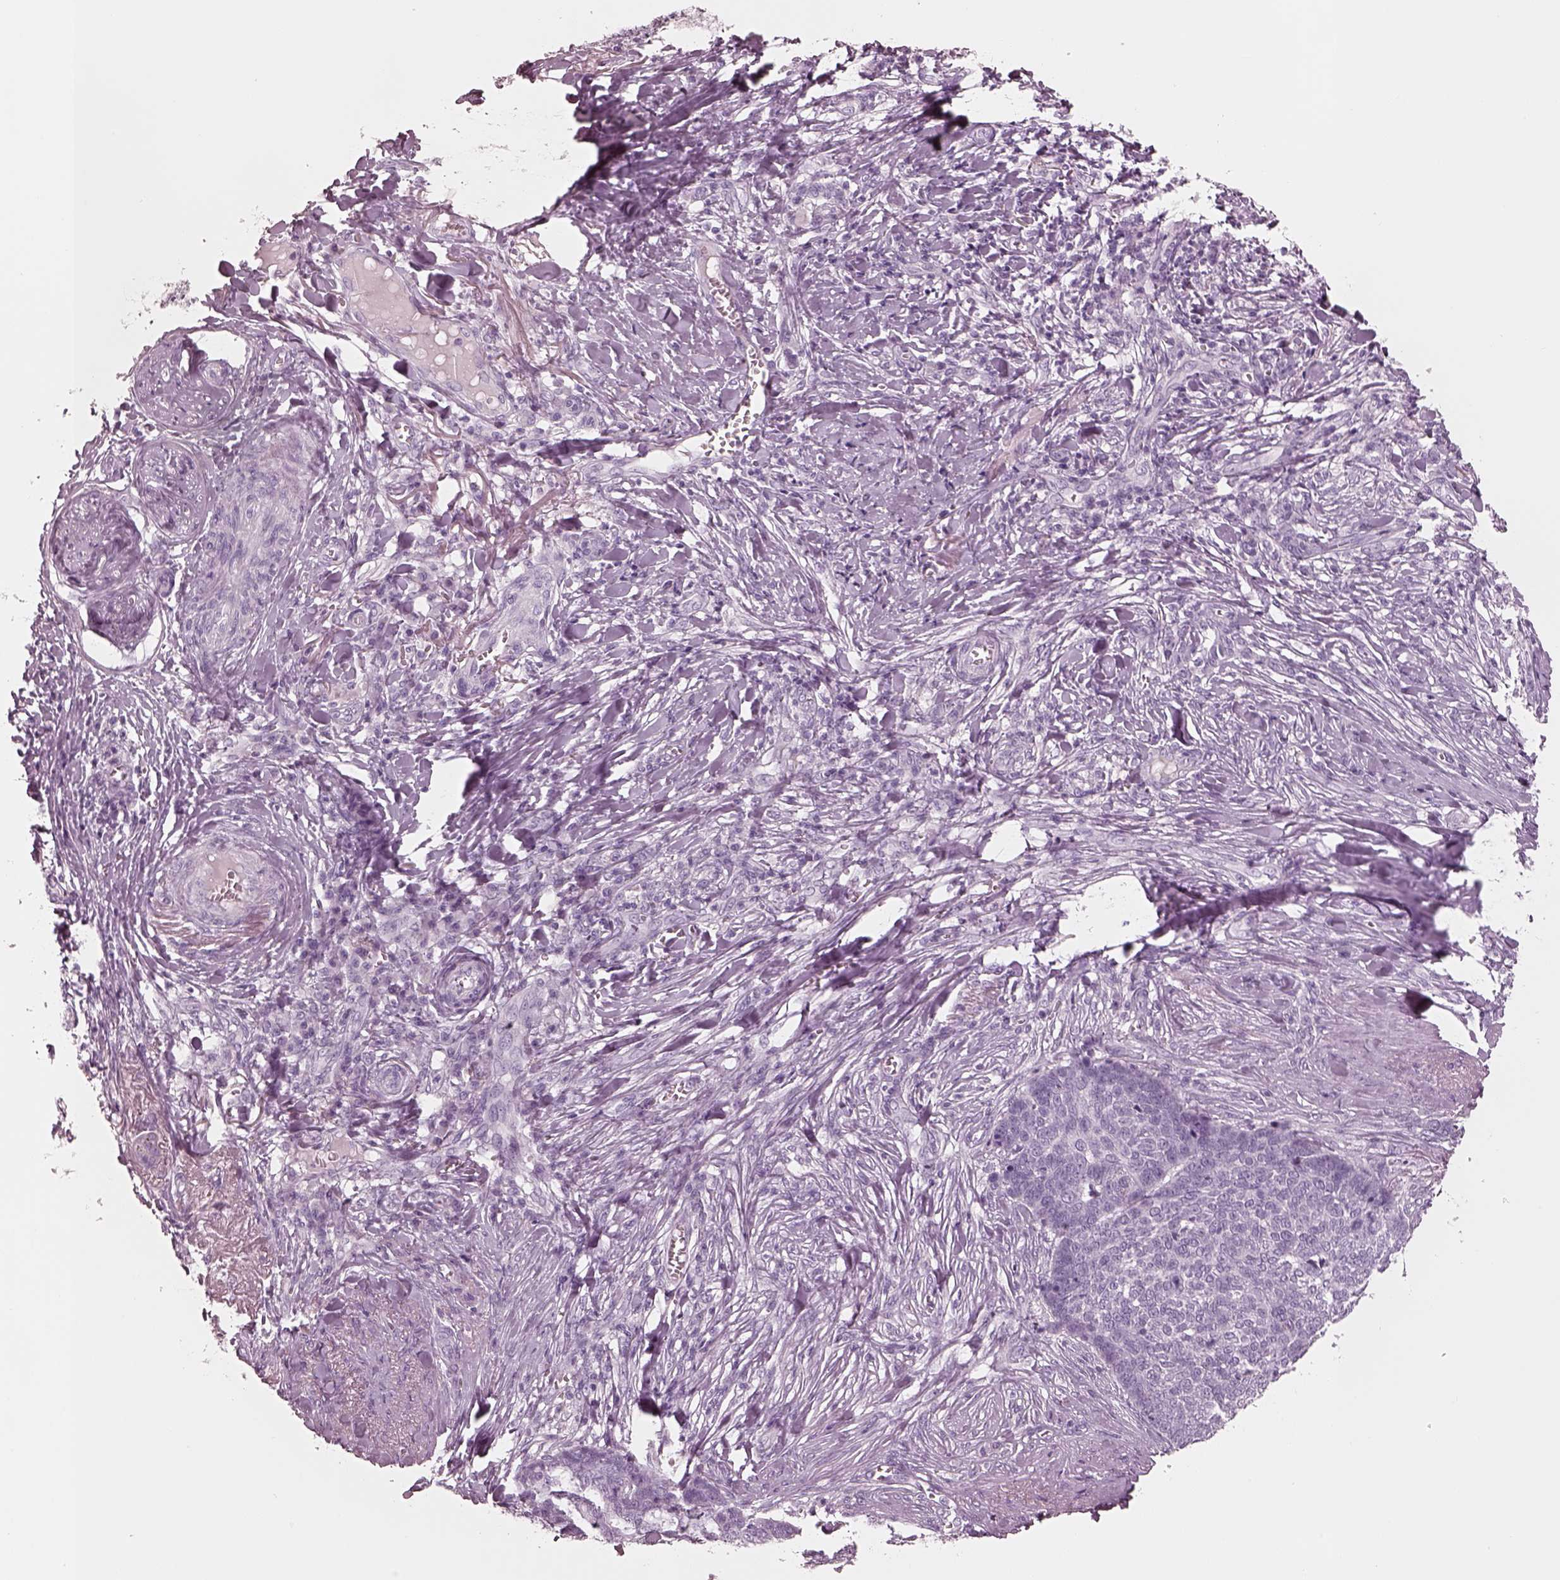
{"staining": {"intensity": "negative", "quantity": "none", "location": "none"}, "tissue": "skin cancer", "cell_type": "Tumor cells", "image_type": "cancer", "snomed": [{"axis": "morphology", "description": "Basal cell carcinoma"}, {"axis": "topography", "description": "Skin"}], "caption": "Immunohistochemistry micrograph of neoplastic tissue: skin cancer stained with DAB demonstrates no significant protein positivity in tumor cells.", "gene": "PON3", "patient": {"sex": "male", "age": 84}}